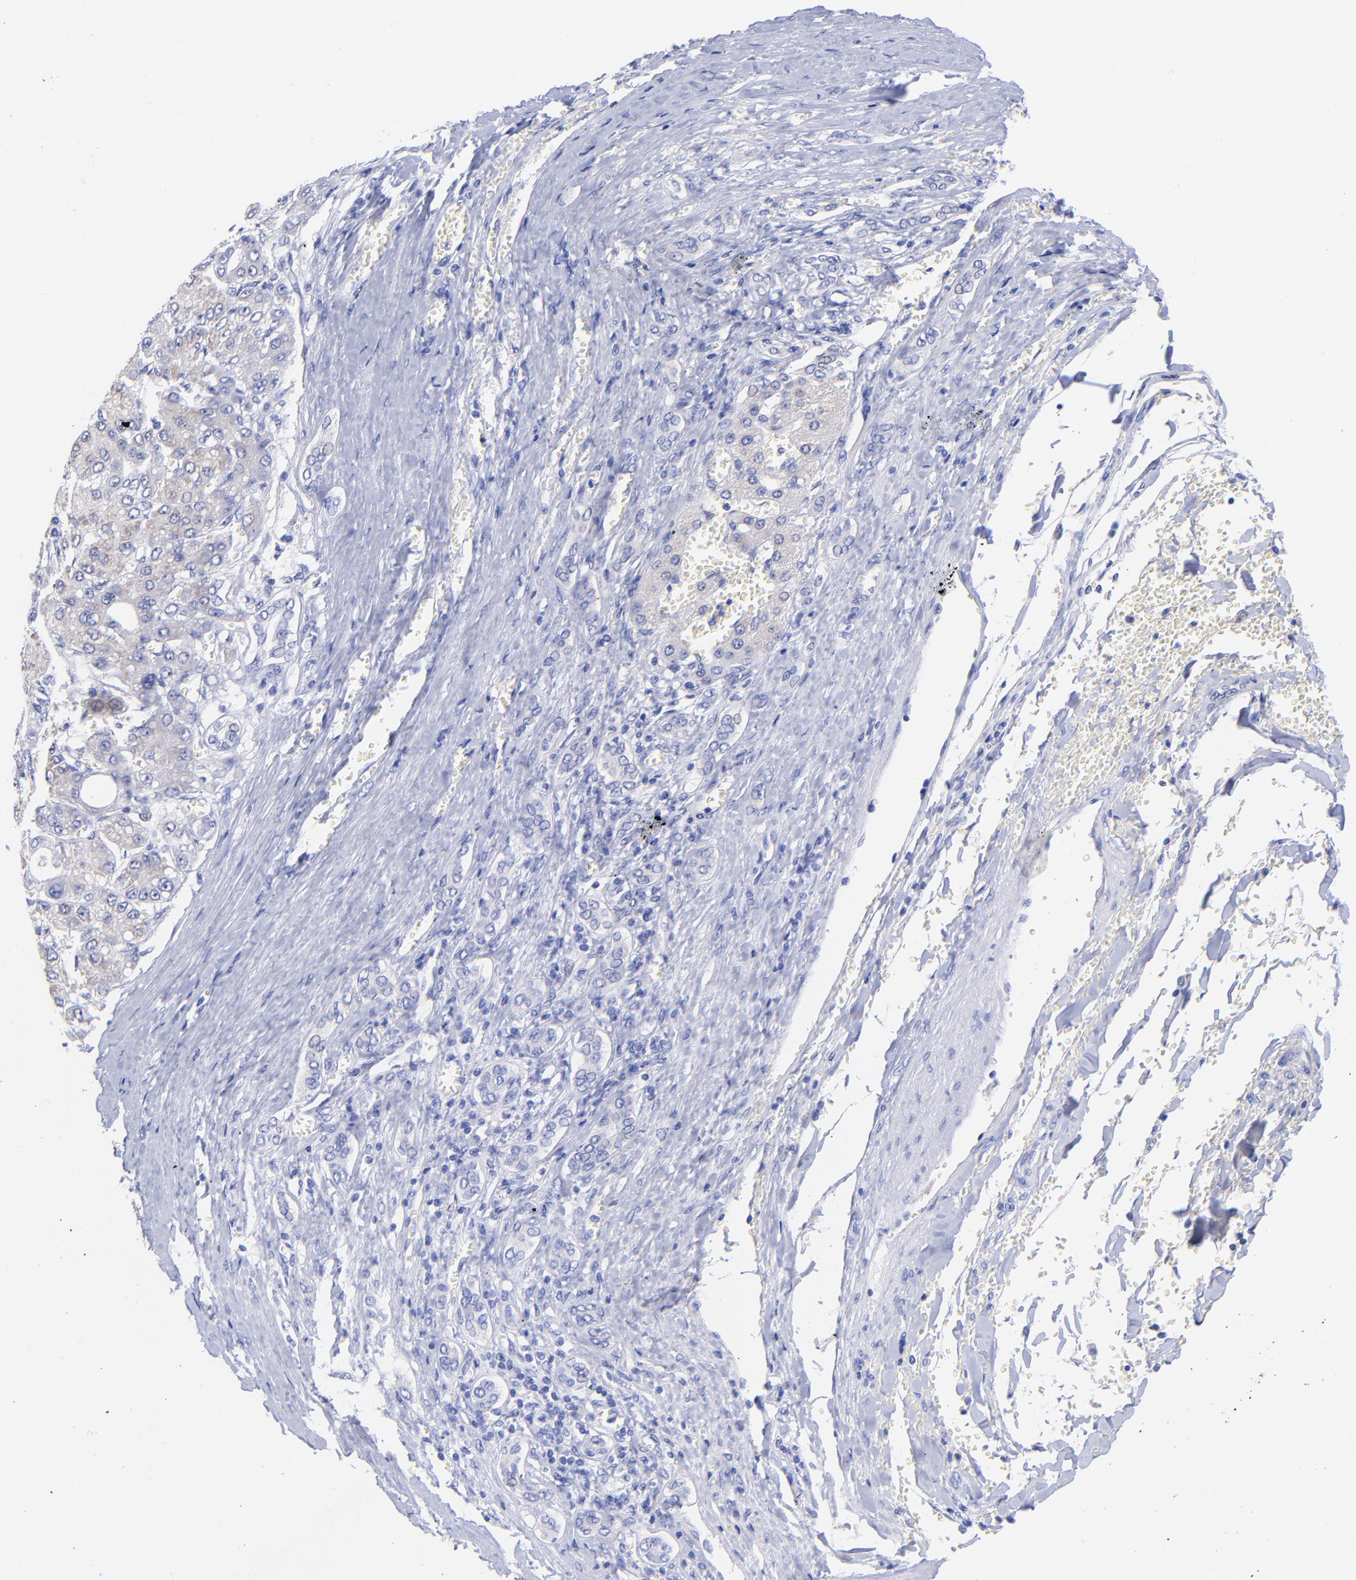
{"staining": {"intensity": "weak", "quantity": "25%-75%", "location": "cytoplasmic/membranous"}, "tissue": "liver cancer", "cell_type": "Tumor cells", "image_type": "cancer", "snomed": [{"axis": "morphology", "description": "Carcinoma, Hepatocellular, NOS"}, {"axis": "topography", "description": "Liver"}], "caption": "High-power microscopy captured an immunohistochemistry (IHC) photomicrograph of liver hepatocellular carcinoma, revealing weak cytoplasmic/membranous staining in approximately 25%-75% of tumor cells. The staining was performed using DAB (3,3'-diaminobenzidine) to visualize the protein expression in brown, while the nuclei were stained in blue with hematoxylin (Magnification: 20x).", "gene": "GPHN", "patient": {"sex": "male", "age": 69}}